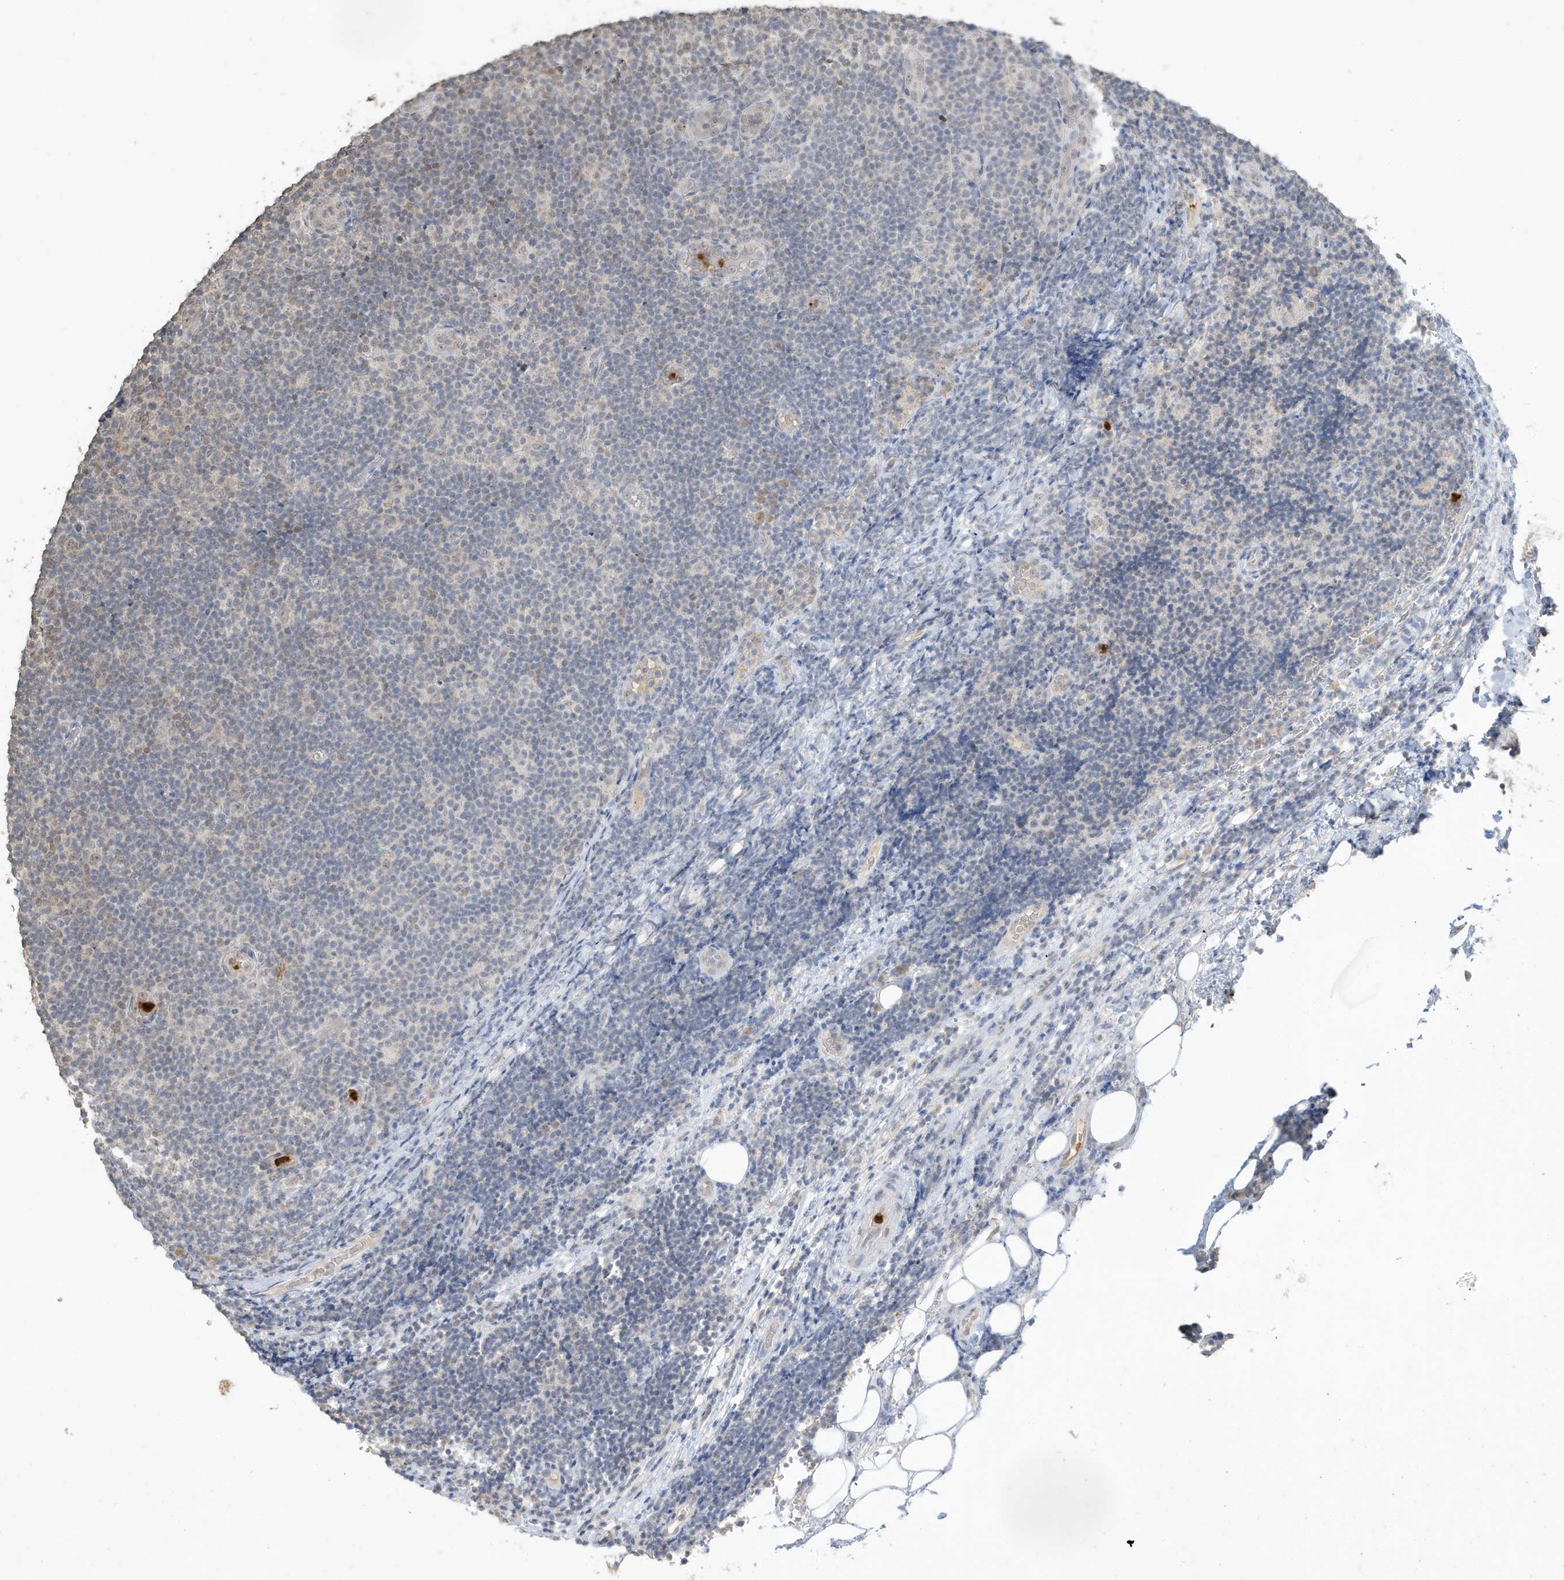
{"staining": {"intensity": "negative", "quantity": "none", "location": "none"}, "tissue": "lymphoma", "cell_type": "Tumor cells", "image_type": "cancer", "snomed": [{"axis": "morphology", "description": "Malignant lymphoma, non-Hodgkin's type, Low grade"}, {"axis": "topography", "description": "Lymph node"}], "caption": "DAB immunohistochemical staining of lymphoma demonstrates no significant positivity in tumor cells.", "gene": "DEFA1", "patient": {"sex": "male", "age": 83}}